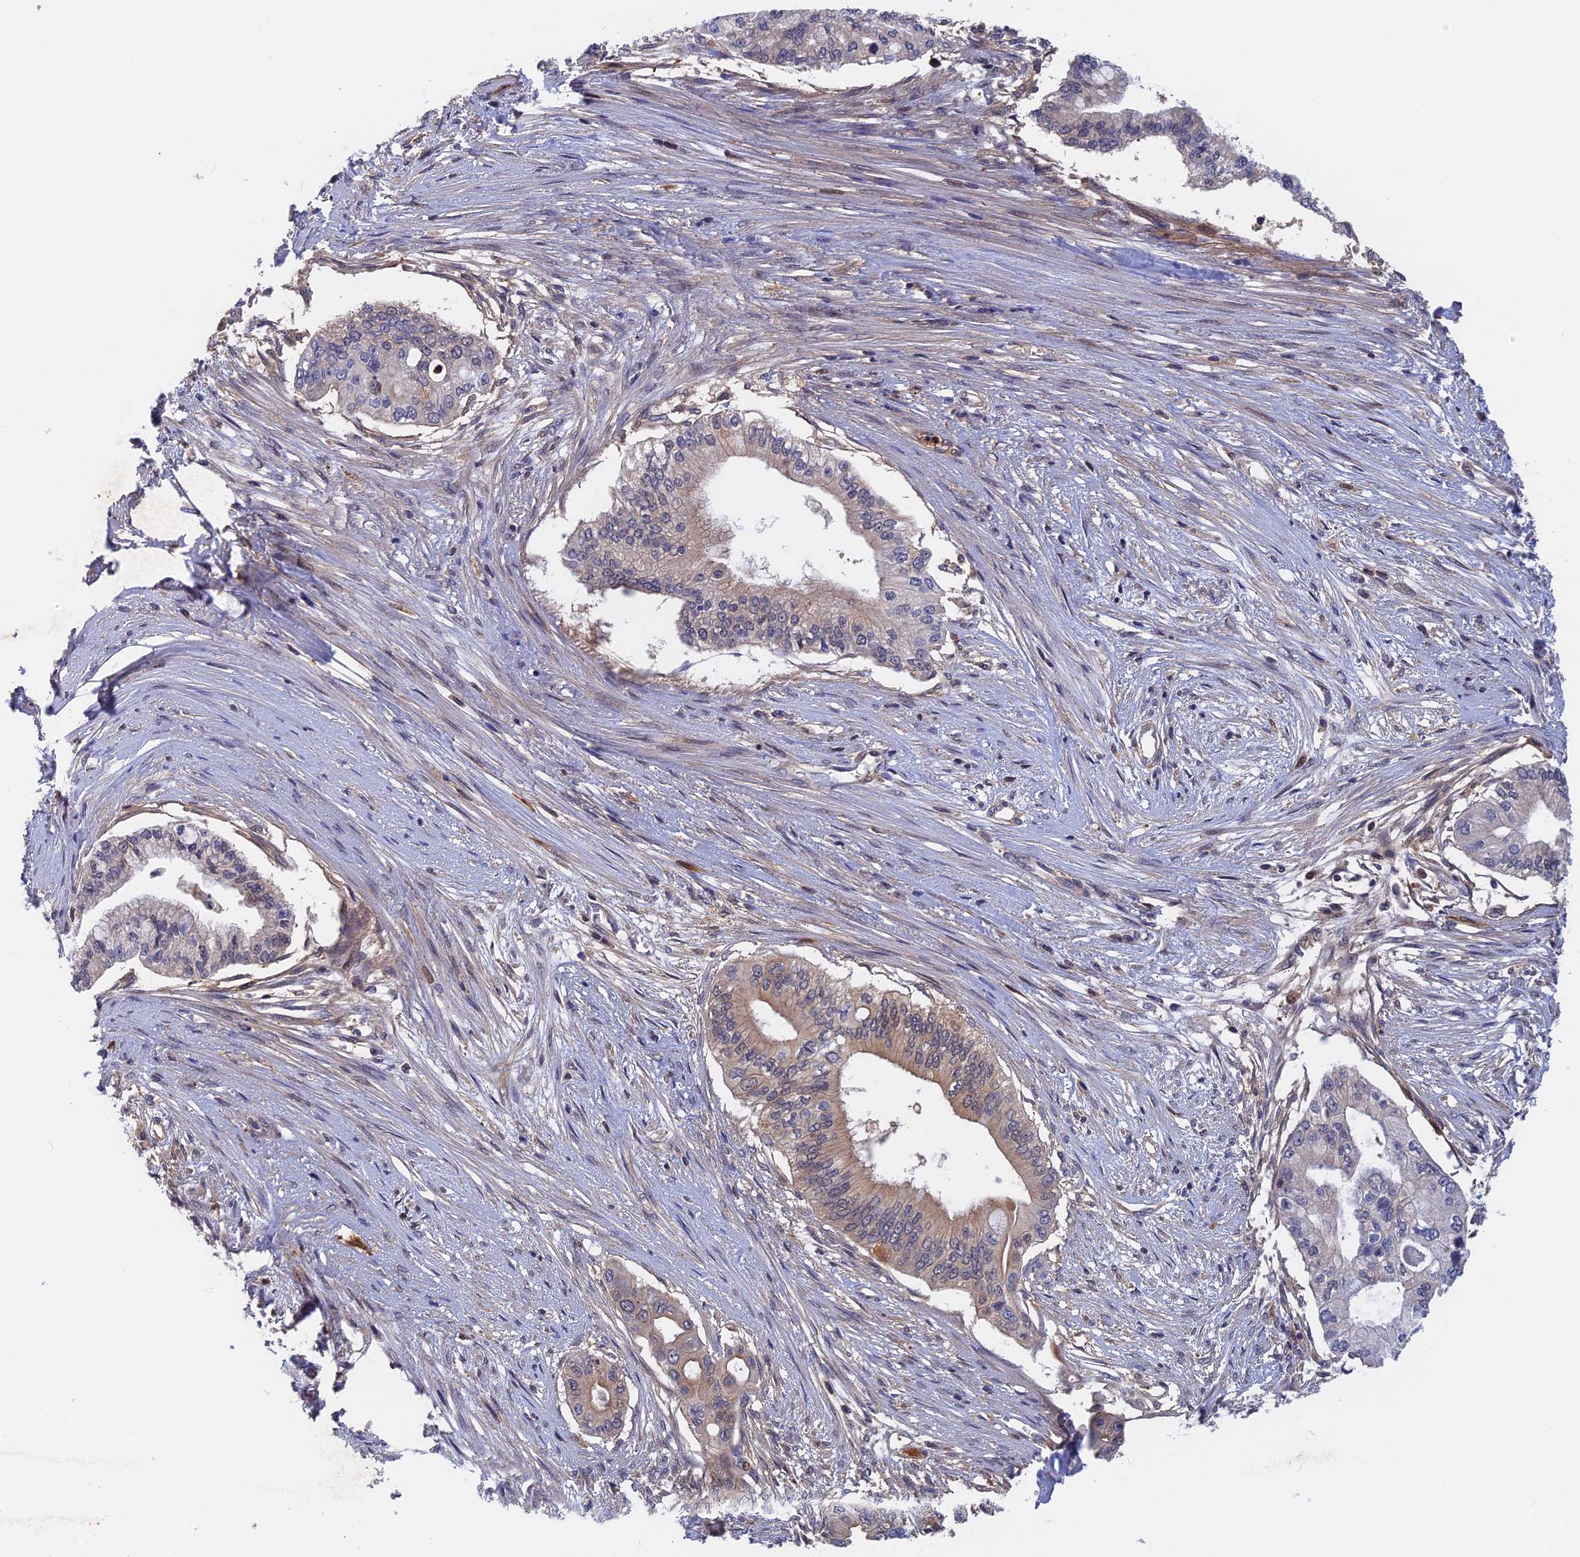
{"staining": {"intensity": "weak", "quantity": "<25%", "location": "cytoplasmic/membranous"}, "tissue": "pancreatic cancer", "cell_type": "Tumor cells", "image_type": "cancer", "snomed": [{"axis": "morphology", "description": "Adenocarcinoma, NOS"}, {"axis": "topography", "description": "Pancreas"}], "caption": "High magnification brightfield microscopy of pancreatic cancer (adenocarcinoma) stained with DAB (3,3'-diaminobenzidine) (brown) and counterstained with hematoxylin (blue): tumor cells show no significant staining.", "gene": "BLVRA", "patient": {"sex": "male", "age": 46}}